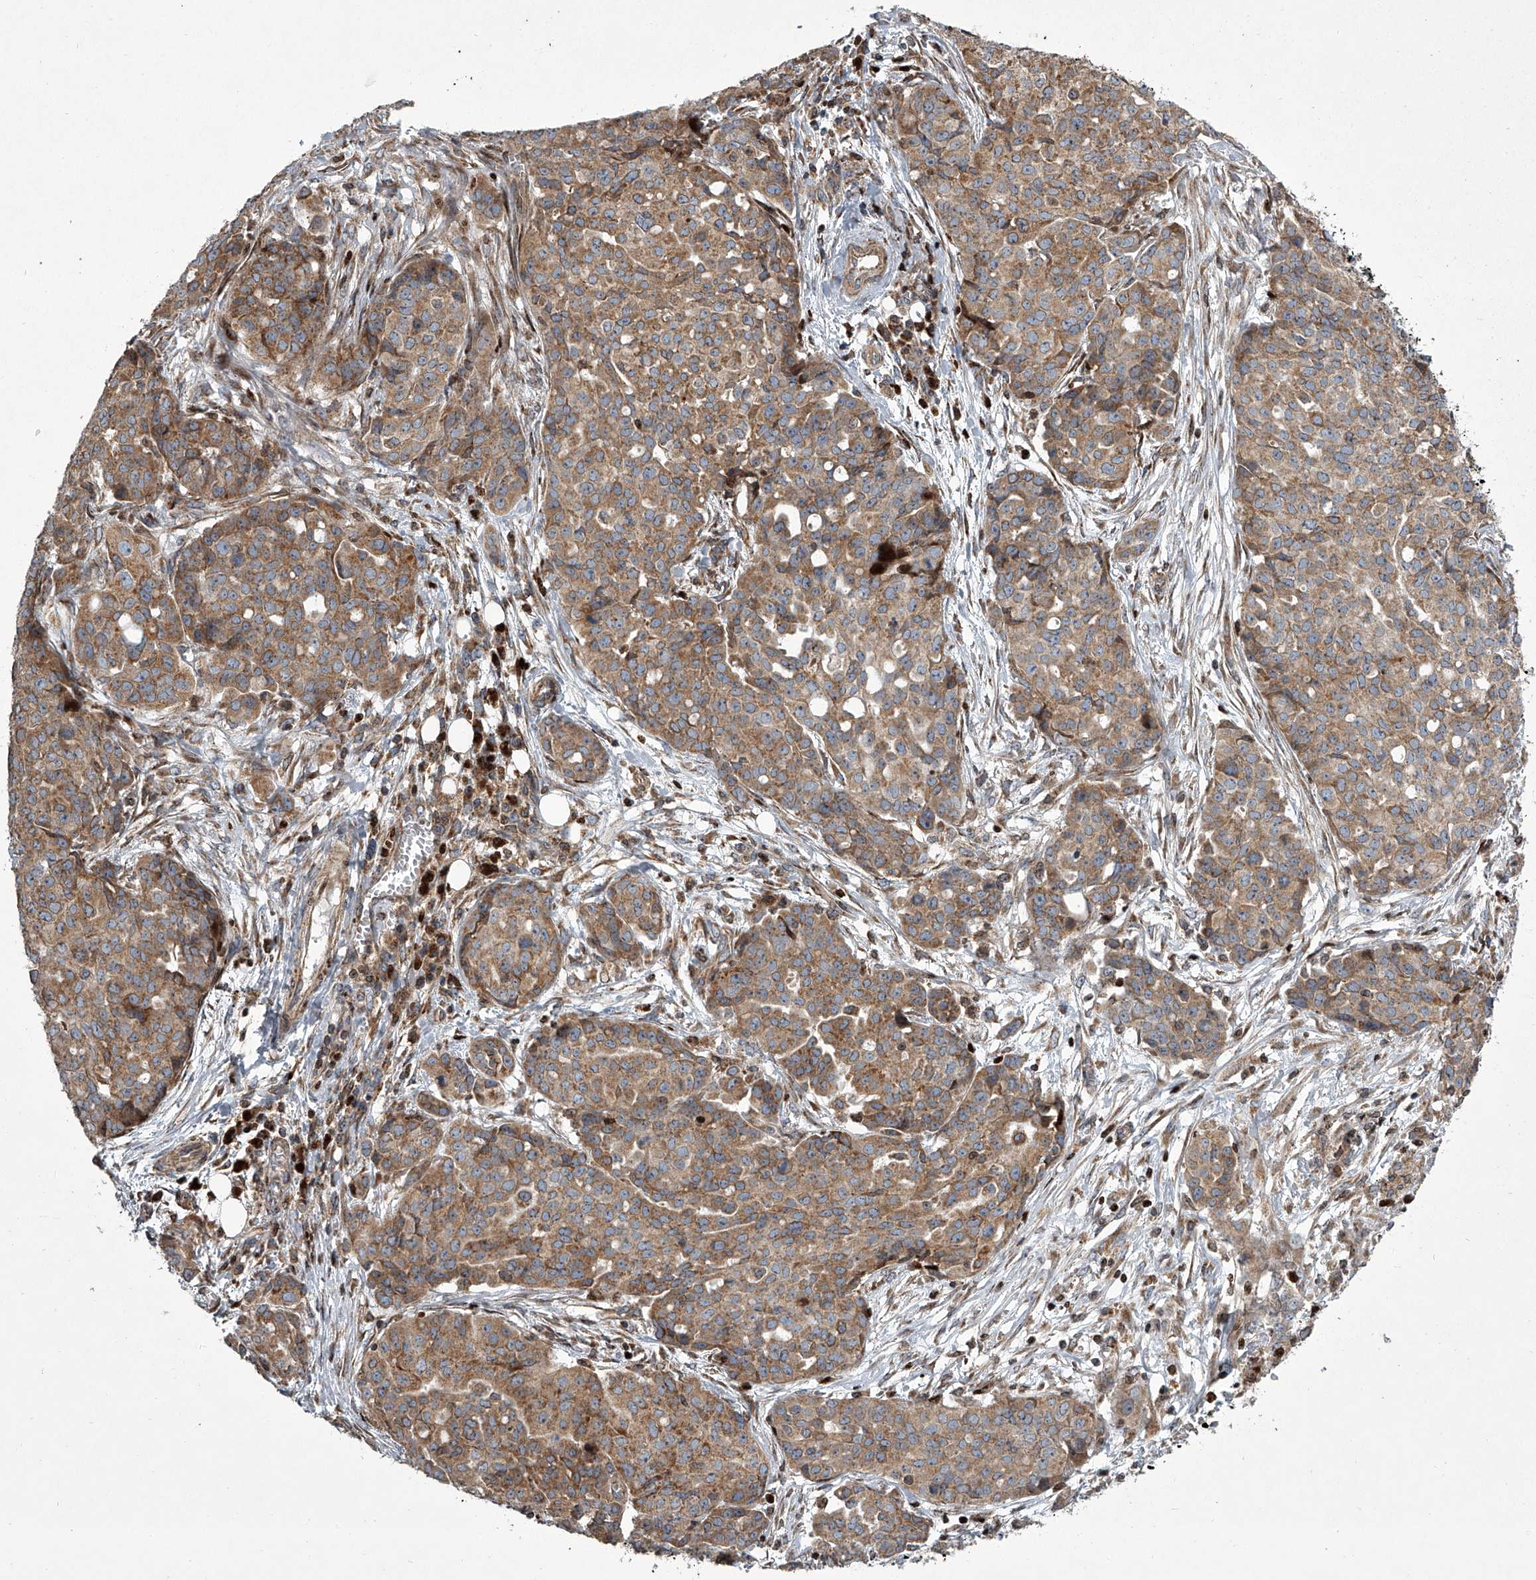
{"staining": {"intensity": "moderate", "quantity": ">75%", "location": "cytoplasmic/membranous"}, "tissue": "ovarian cancer", "cell_type": "Tumor cells", "image_type": "cancer", "snomed": [{"axis": "morphology", "description": "Cystadenocarcinoma, serous, NOS"}, {"axis": "topography", "description": "Soft tissue"}, {"axis": "topography", "description": "Ovary"}], "caption": "Immunohistochemical staining of human ovarian cancer displays medium levels of moderate cytoplasmic/membranous protein positivity in about >75% of tumor cells.", "gene": "STRADA", "patient": {"sex": "female", "age": 57}}